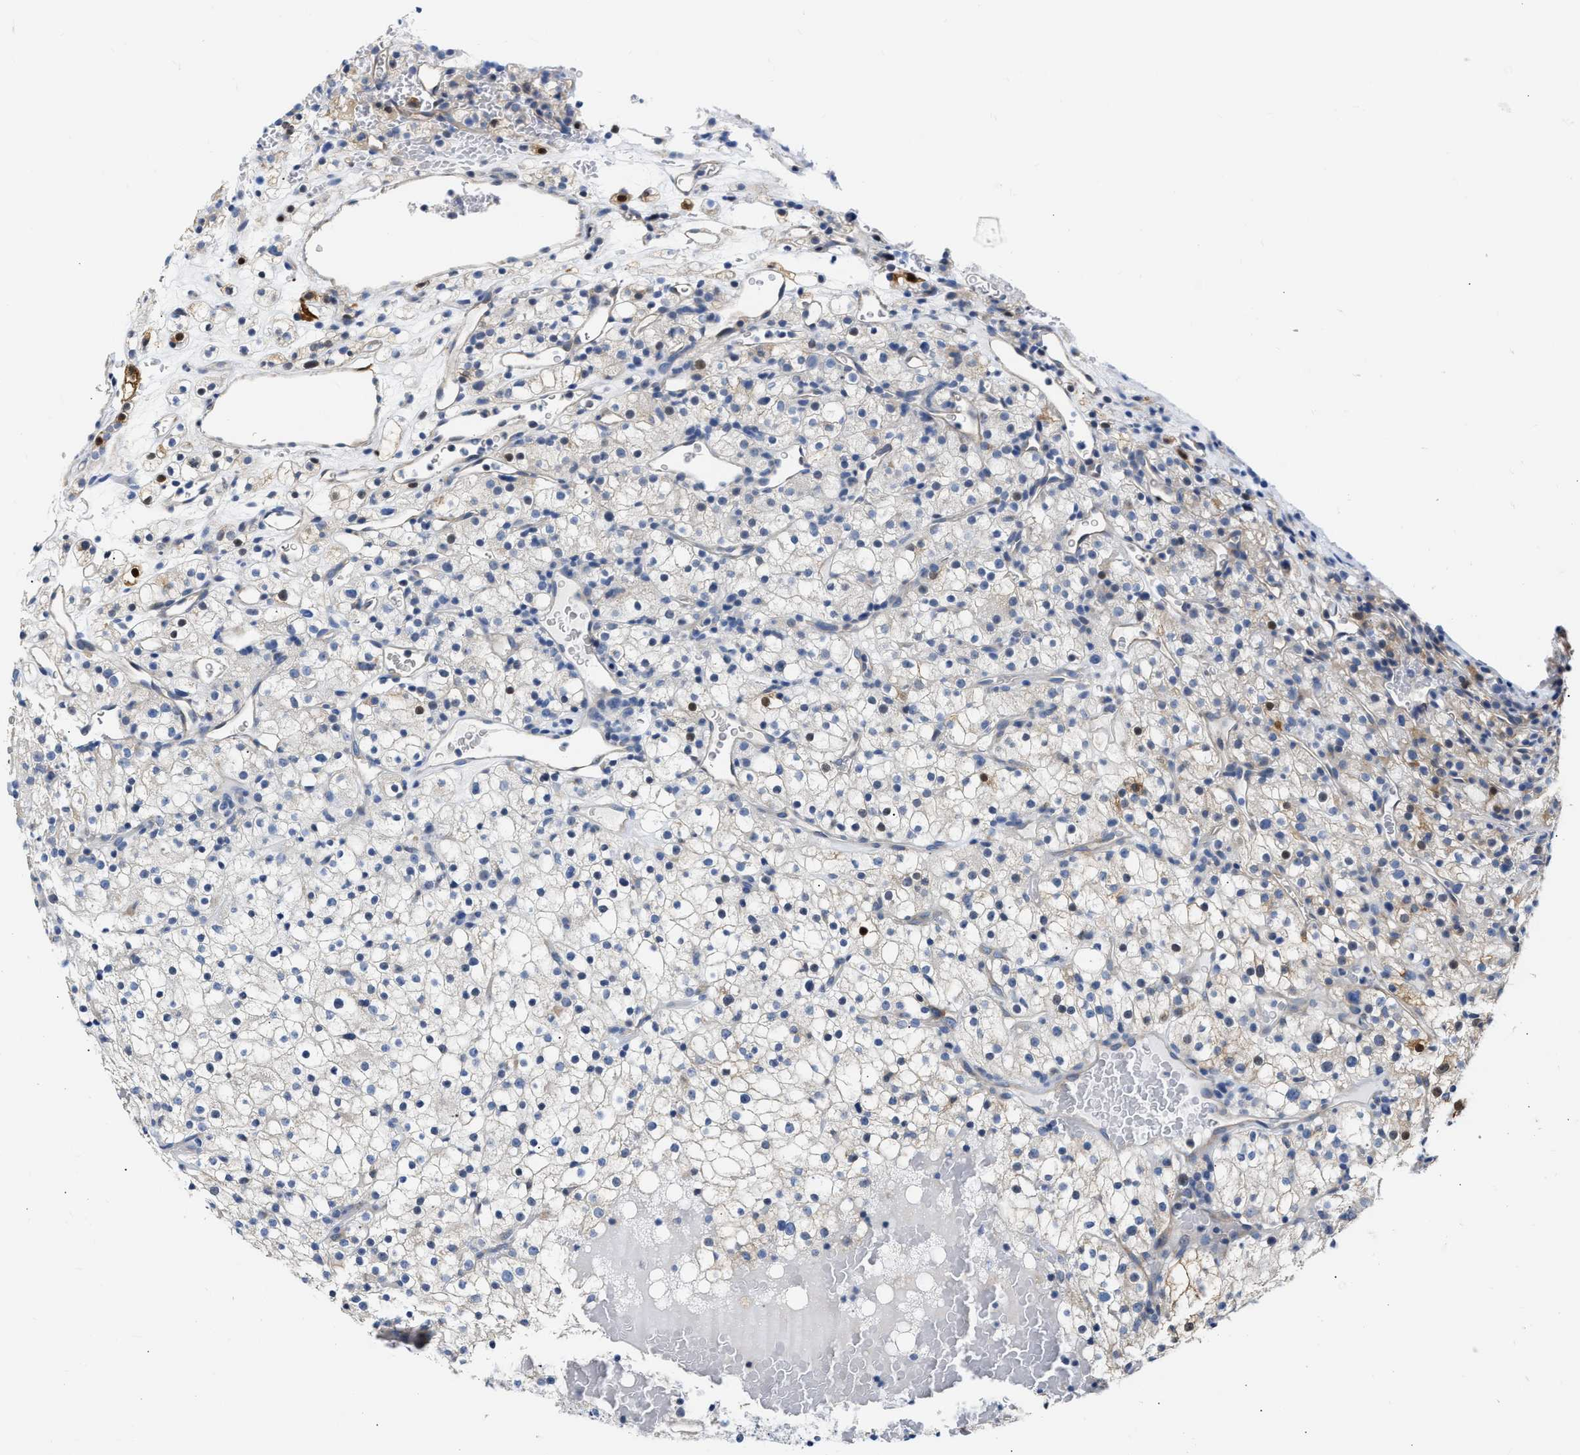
{"staining": {"intensity": "negative", "quantity": "none", "location": "none"}, "tissue": "renal cancer", "cell_type": "Tumor cells", "image_type": "cancer", "snomed": [{"axis": "morphology", "description": "Normal tissue, NOS"}, {"axis": "morphology", "description": "Adenocarcinoma, NOS"}, {"axis": "topography", "description": "Kidney"}], "caption": "Renal cancer stained for a protein using immunohistochemistry (IHC) demonstrates no expression tumor cells.", "gene": "FHL1", "patient": {"sex": "female", "age": 72}}